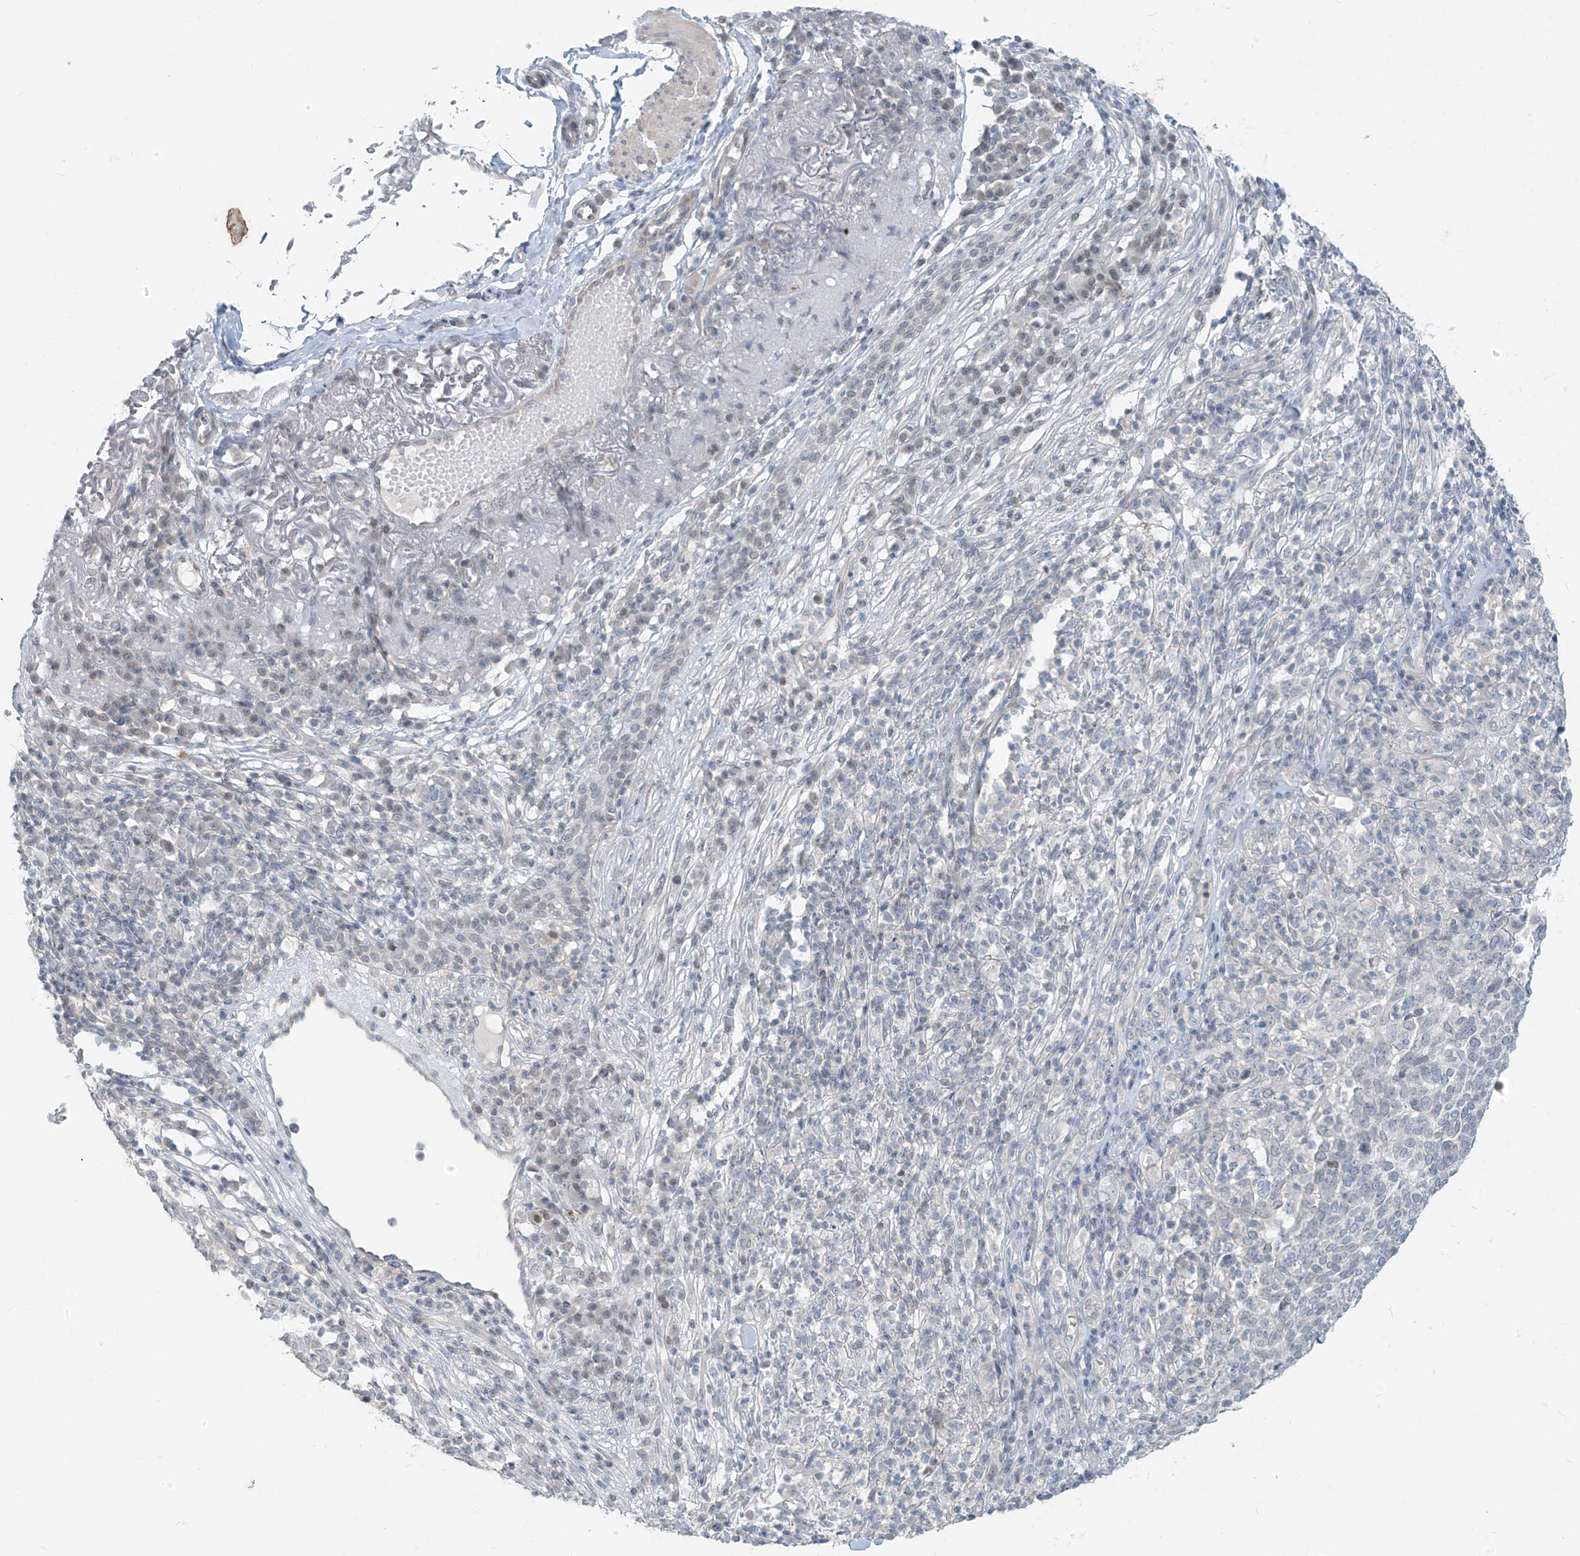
{"staining": {"intensity": "negative", "quantity": "none", "location": "none"}, "tissue": "skin cancer", "cell_type": "Tumor cells", "image_type": "cancer", "snomed": [{"axis": "morphology", "description": "Squamous cell carcinoma, NOS"}, {"axis": "topography", "description": "Skin"}], "caption": "IHC of human skin cancer (squamous cell carcinoma) reveals no expression in tumor cells.", "gene": "OSBPL7", "patient": {"sex": "female", "age": 90}}